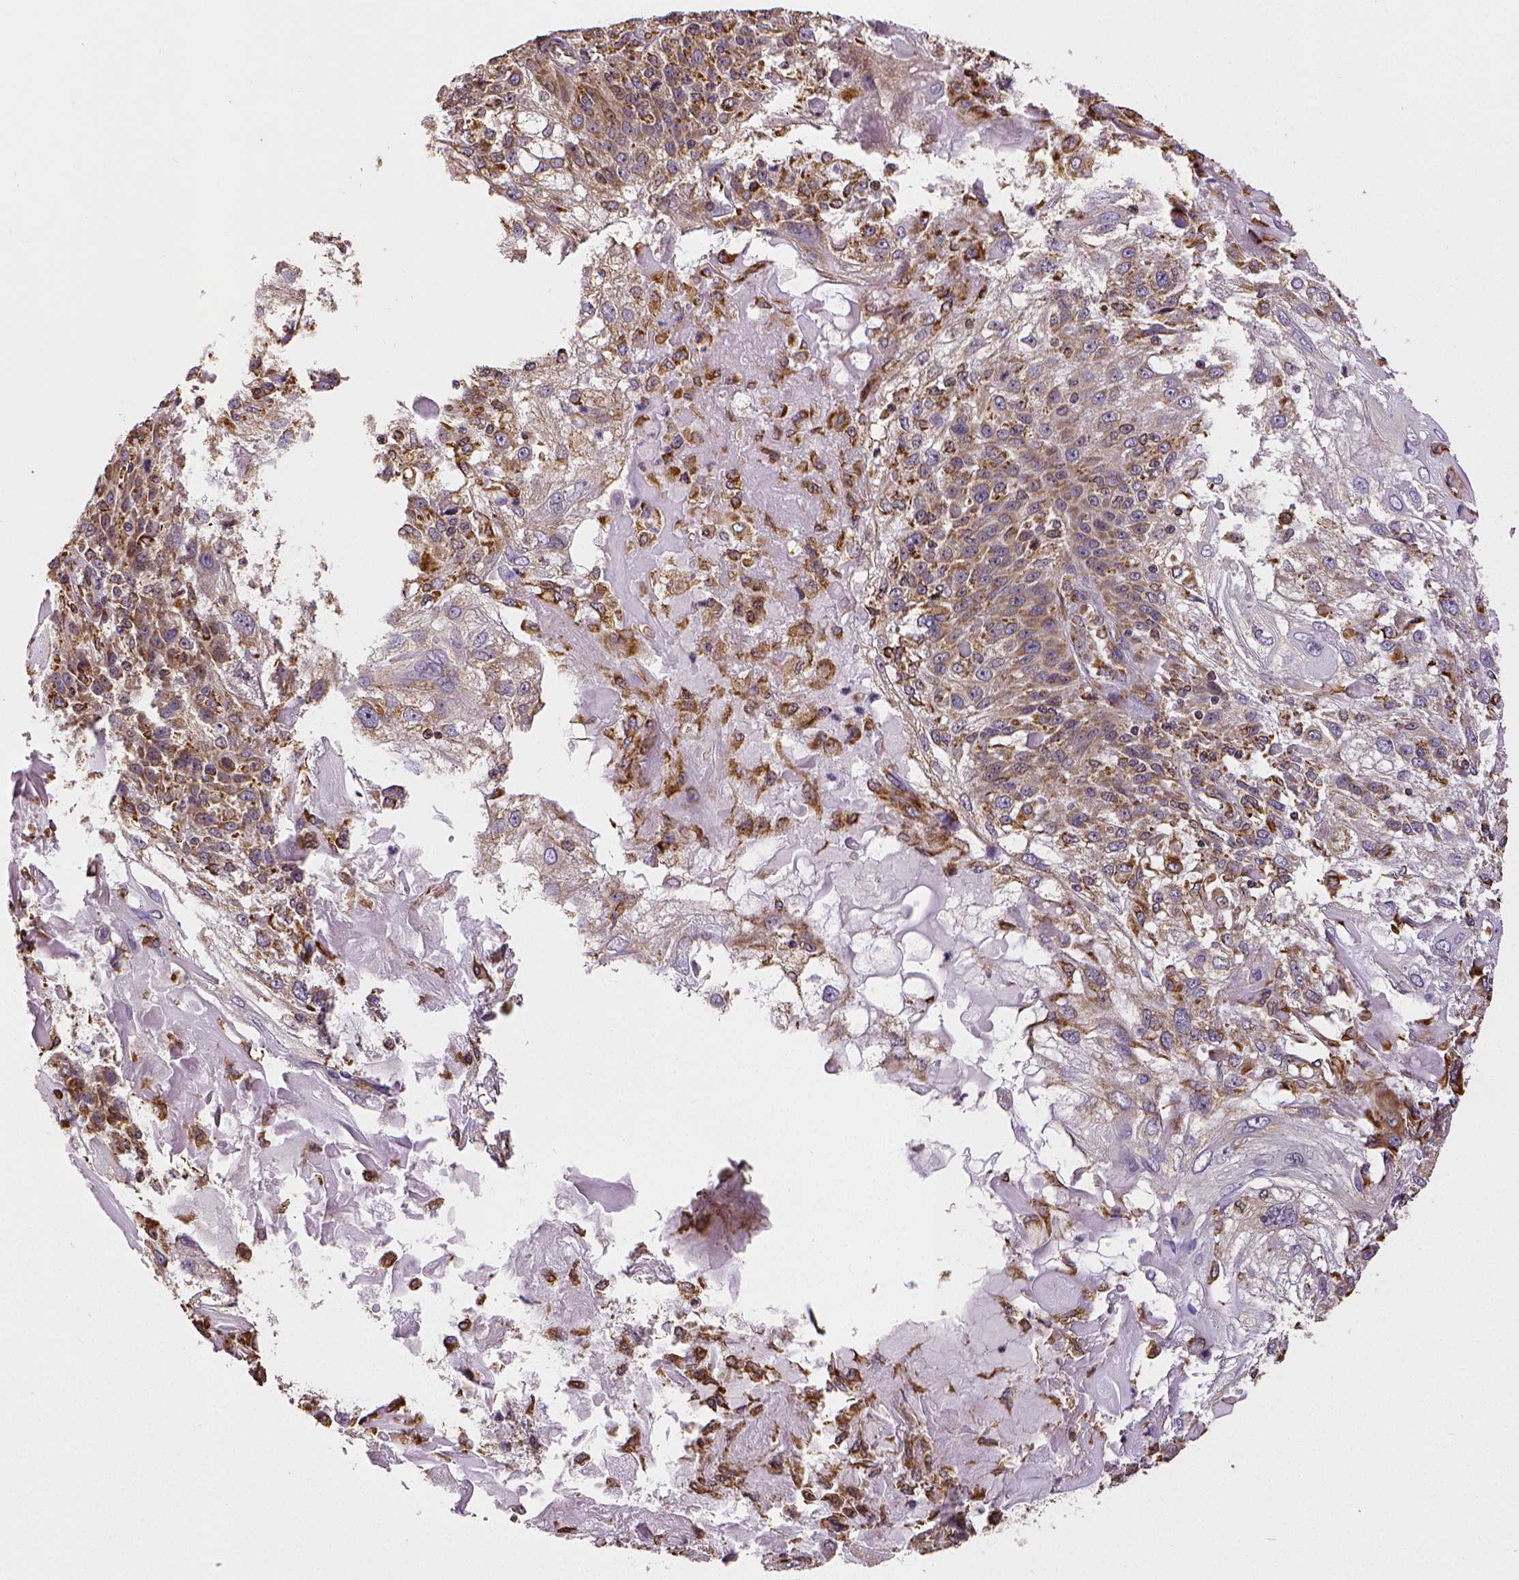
{"staining": {"intensity": "moderate", "quantity": ">75%", "location": "cytoplasmic/membranous"}, "tissue": "skin cancer", "cell_type": "Tumor cells", "image_type": "cancer", "snomed": [{"axis": "morphology", "description": "Normal tissue, NOS"}, {"axis": "morphology", "description": "Squamous cell carcinoma, NOS"}, {"axis": "topography", "description": "Skin"}], "caption": "Skin cancer (squamous cell carcinoma) stained with a protein marker shows moderate staining in tumor cells.", "gene": "MTDH", "patient": {"sex": "female", "age": 83}}